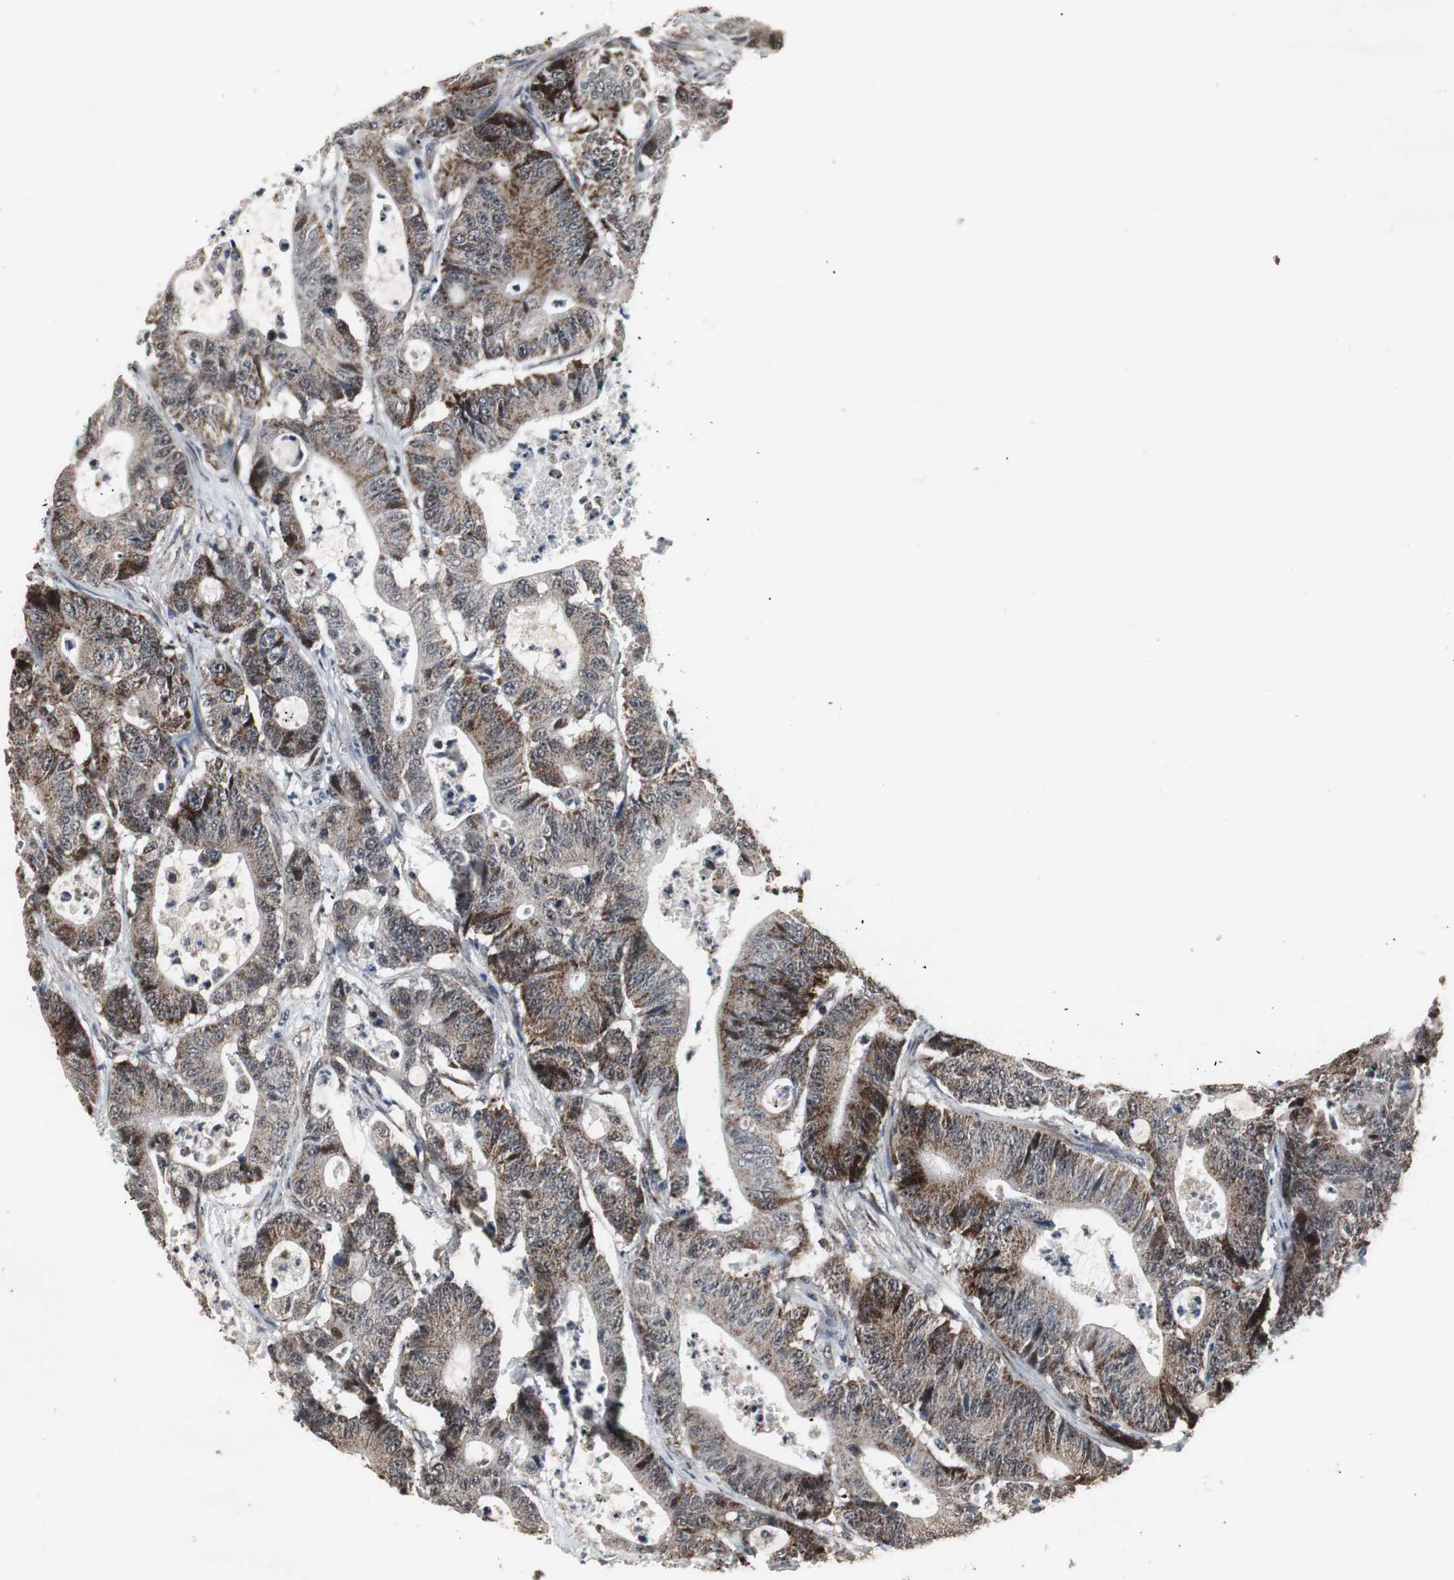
{"staining": {"intensity": "strong", "quantity": ">75%", "location": "cytoplasmic/membranous"}, "tissue": "colorectal cancer", "cell_type": "Tumor cells", "image_type": "cancer", "snomed": [{"axis": "morphology", "description": "Adenocarcinoma, NOS"}, {"axis": "topography", "description": "Rectum"}], "caption": "DAB (3,3'-diaminobenzidine) immunohistochemical staining of colorectal cancer exhibits strong cytoplasmic/membranous protein positivity in approximately >75% of tumor cells.", "gene": "MRPL40", "patient": {"sex": "female", "age": 67}}